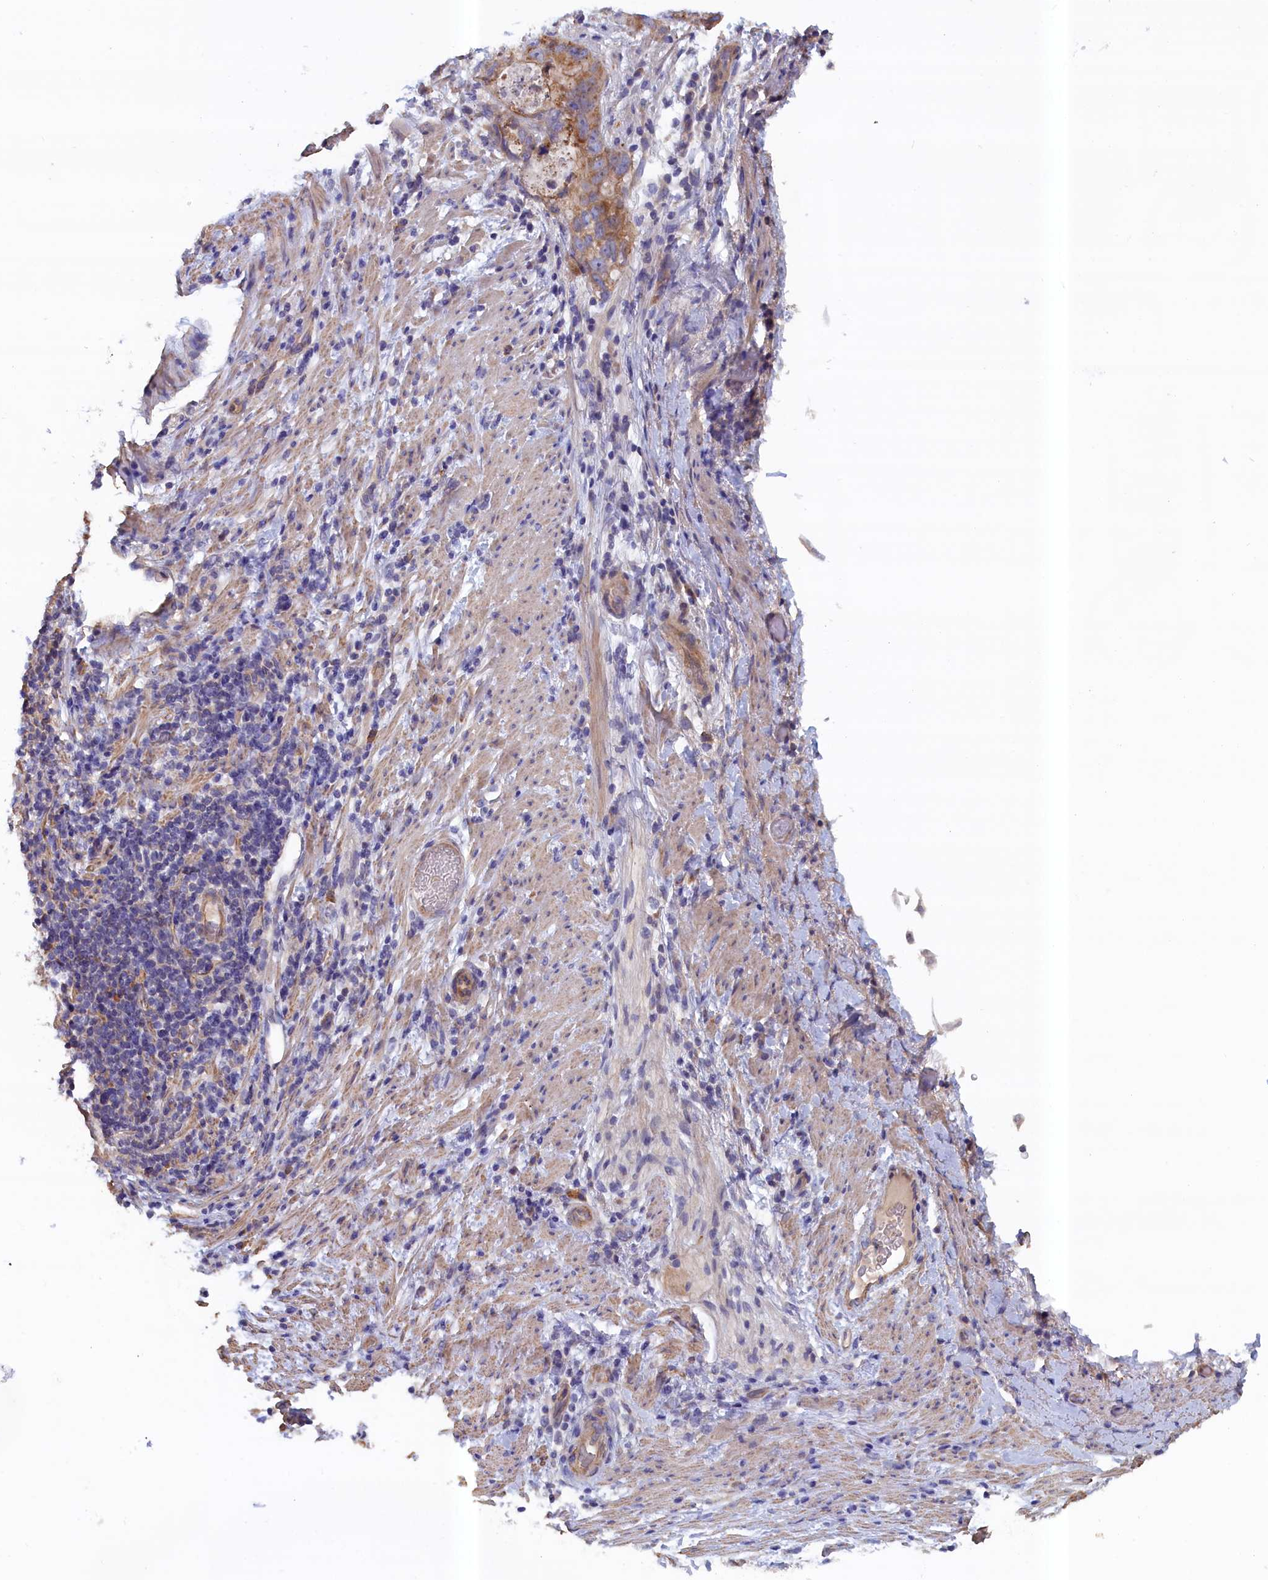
{"staining": {"intensity": "moderate", "quantity": "<25%", "location": "cytoplasmic/membranous"}, "tissue": "stomach cancer", "cell_type": "Tumor cells", "image_type": "cancer", "snomed": [{"axis": "morphology", "description": "Normal tissue, NOS"}, {"axis": "morphology", "description": "Adenocarcinoma, NOS"}, {"axis": "topography", "description": "Stomach"}], "caption": "Immunohistochemical staining of human stomach adenocarcinoma exhibits low levels of moderate cytoplasmic/membranous staining in approximately <25% of tumor cells.", "gene": "ANKRD2", "patient": {"sex": "female", "age": 89}}